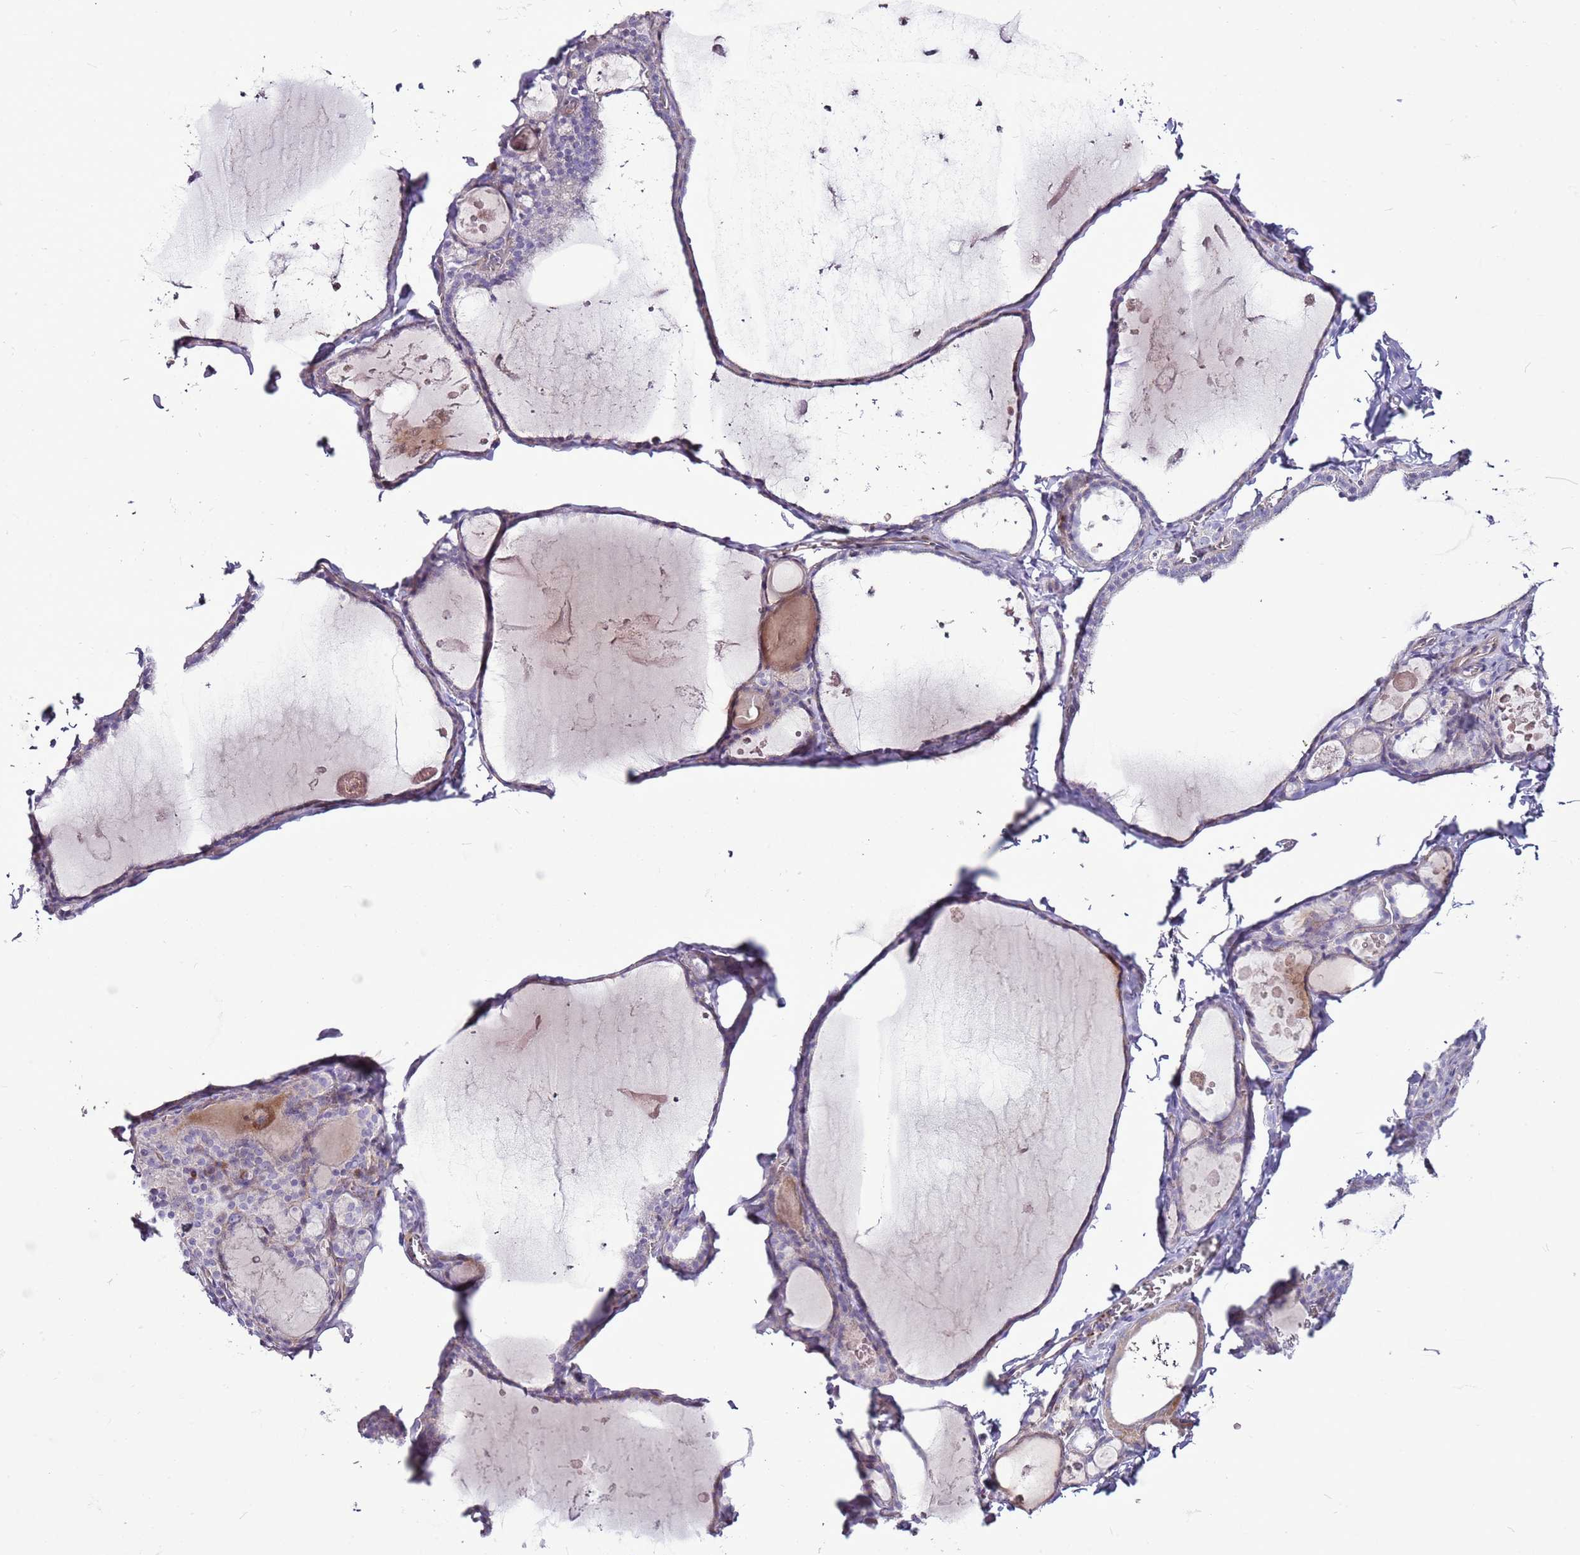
{"staining": {"intensity": "negative", "quantity": "none", "location": "none"}, "tissue": "thyroid gland", "cell_type": "Glandular cells", "image_type": "normal", "snomed": [{"axis": "morphology", "description": "Normal tissue, NOS"}, {"axis": "topography", "description": "Thyroid gland"}], "caption": "An IHC image of normal thyroid gland is shown. There is no staining in glandular cells of thyroid gland.", "gene": "CHAC2", "patient": {"sex": "male", "age": 56}}